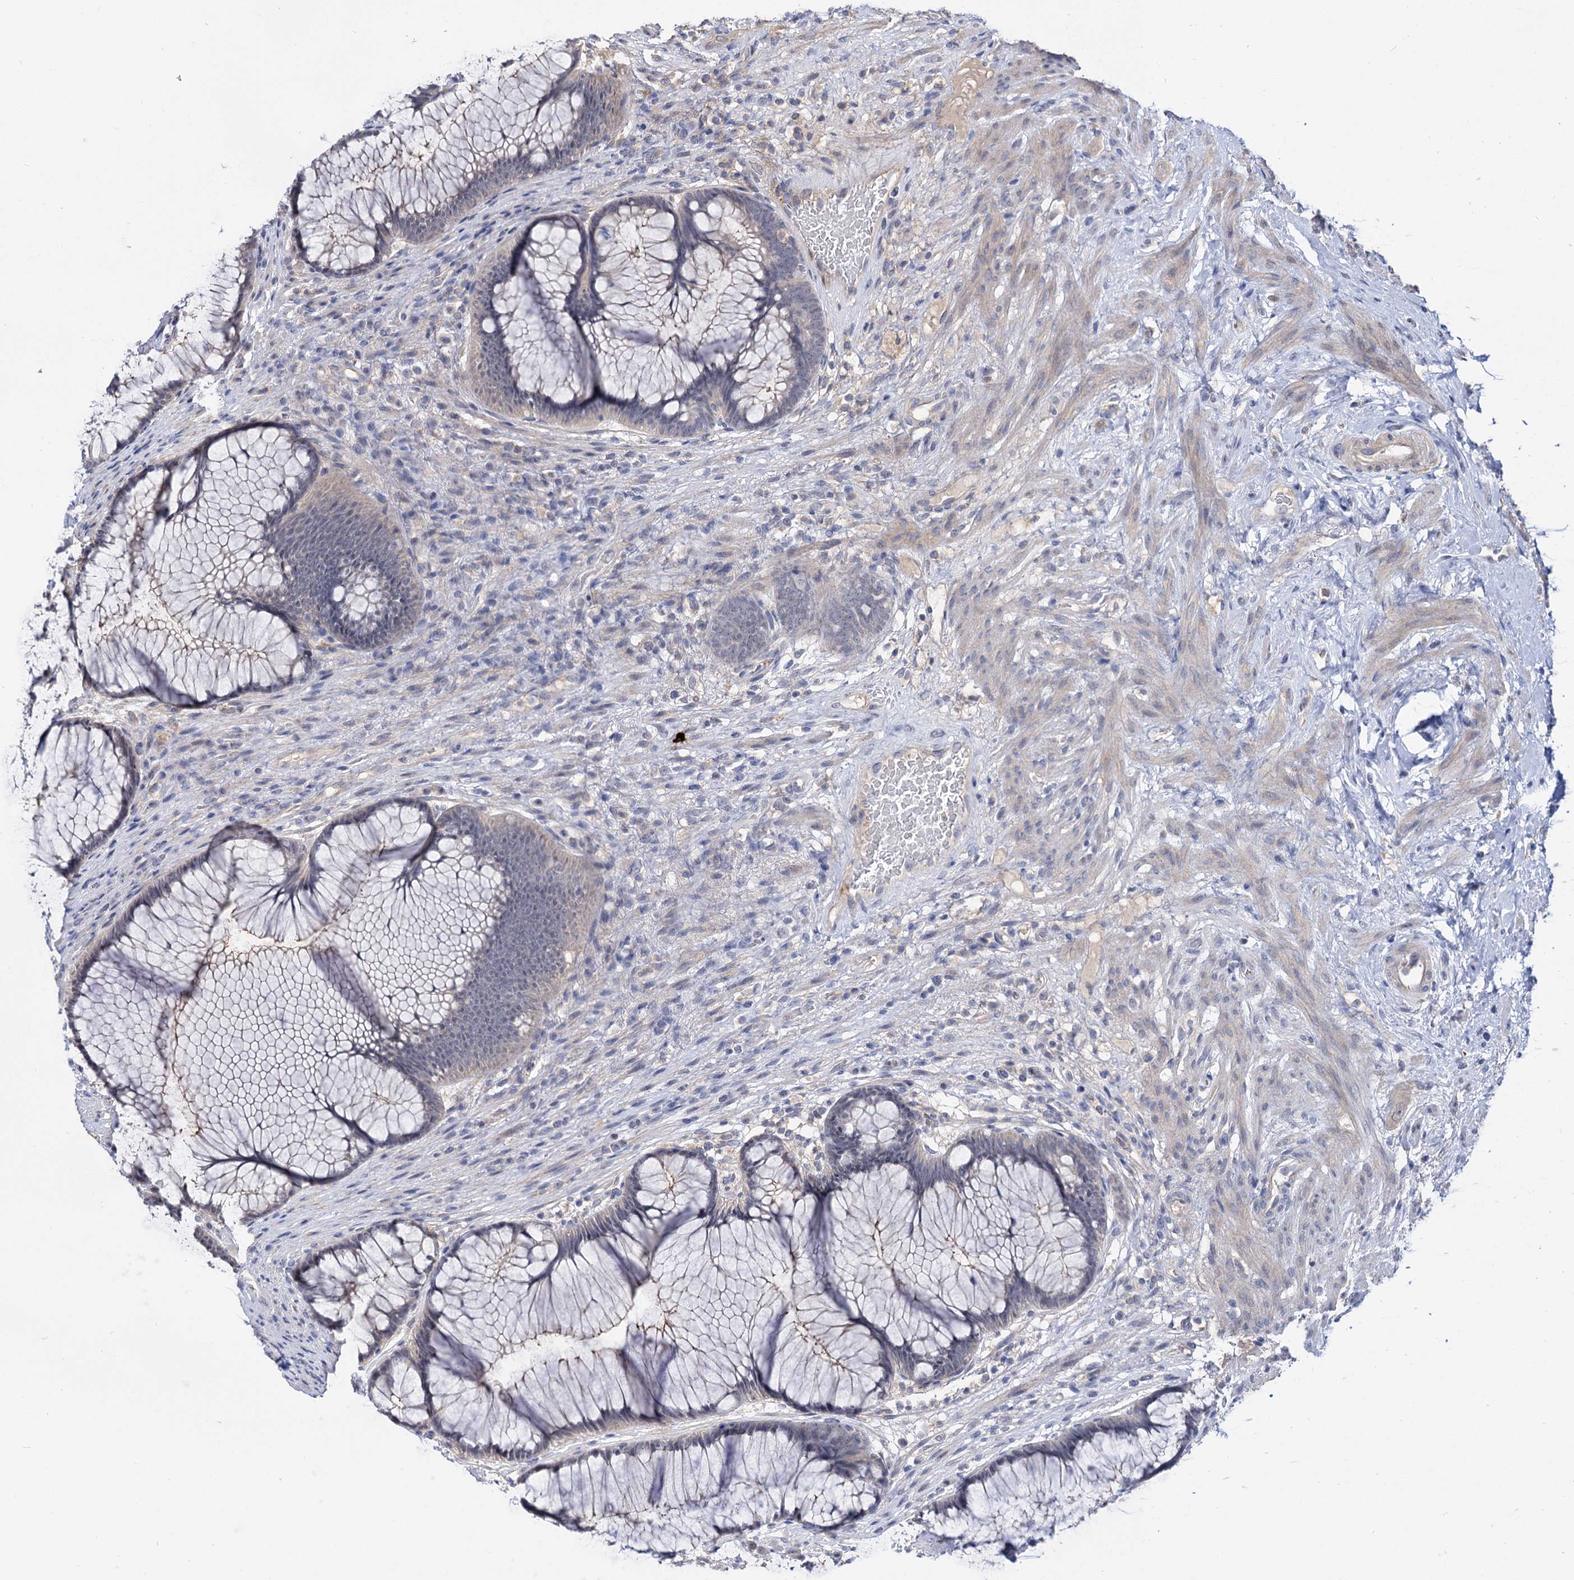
{"staining": {"intensity": "moderate", "quantity": "25%-75%", "location": "cytoplasmic/membranous"}, "tissue": "rectum", "cell_type": "Glandular cells", "image_type": "normal", "snomed": [{"axis": "morphology", "description": "Normal tissue, NOS"}, {"axis": "topography", "description": "Rectum"}], "caption": "IHC micrograph of unremarkable human rectum stained for a protein (brown), which reveals medium levels of moderate cytoplasmic/membranous expression in about 25%-75% of glandular cells.", "gene": "NEK10", "patient": {"sex": "male", "age": 51}}